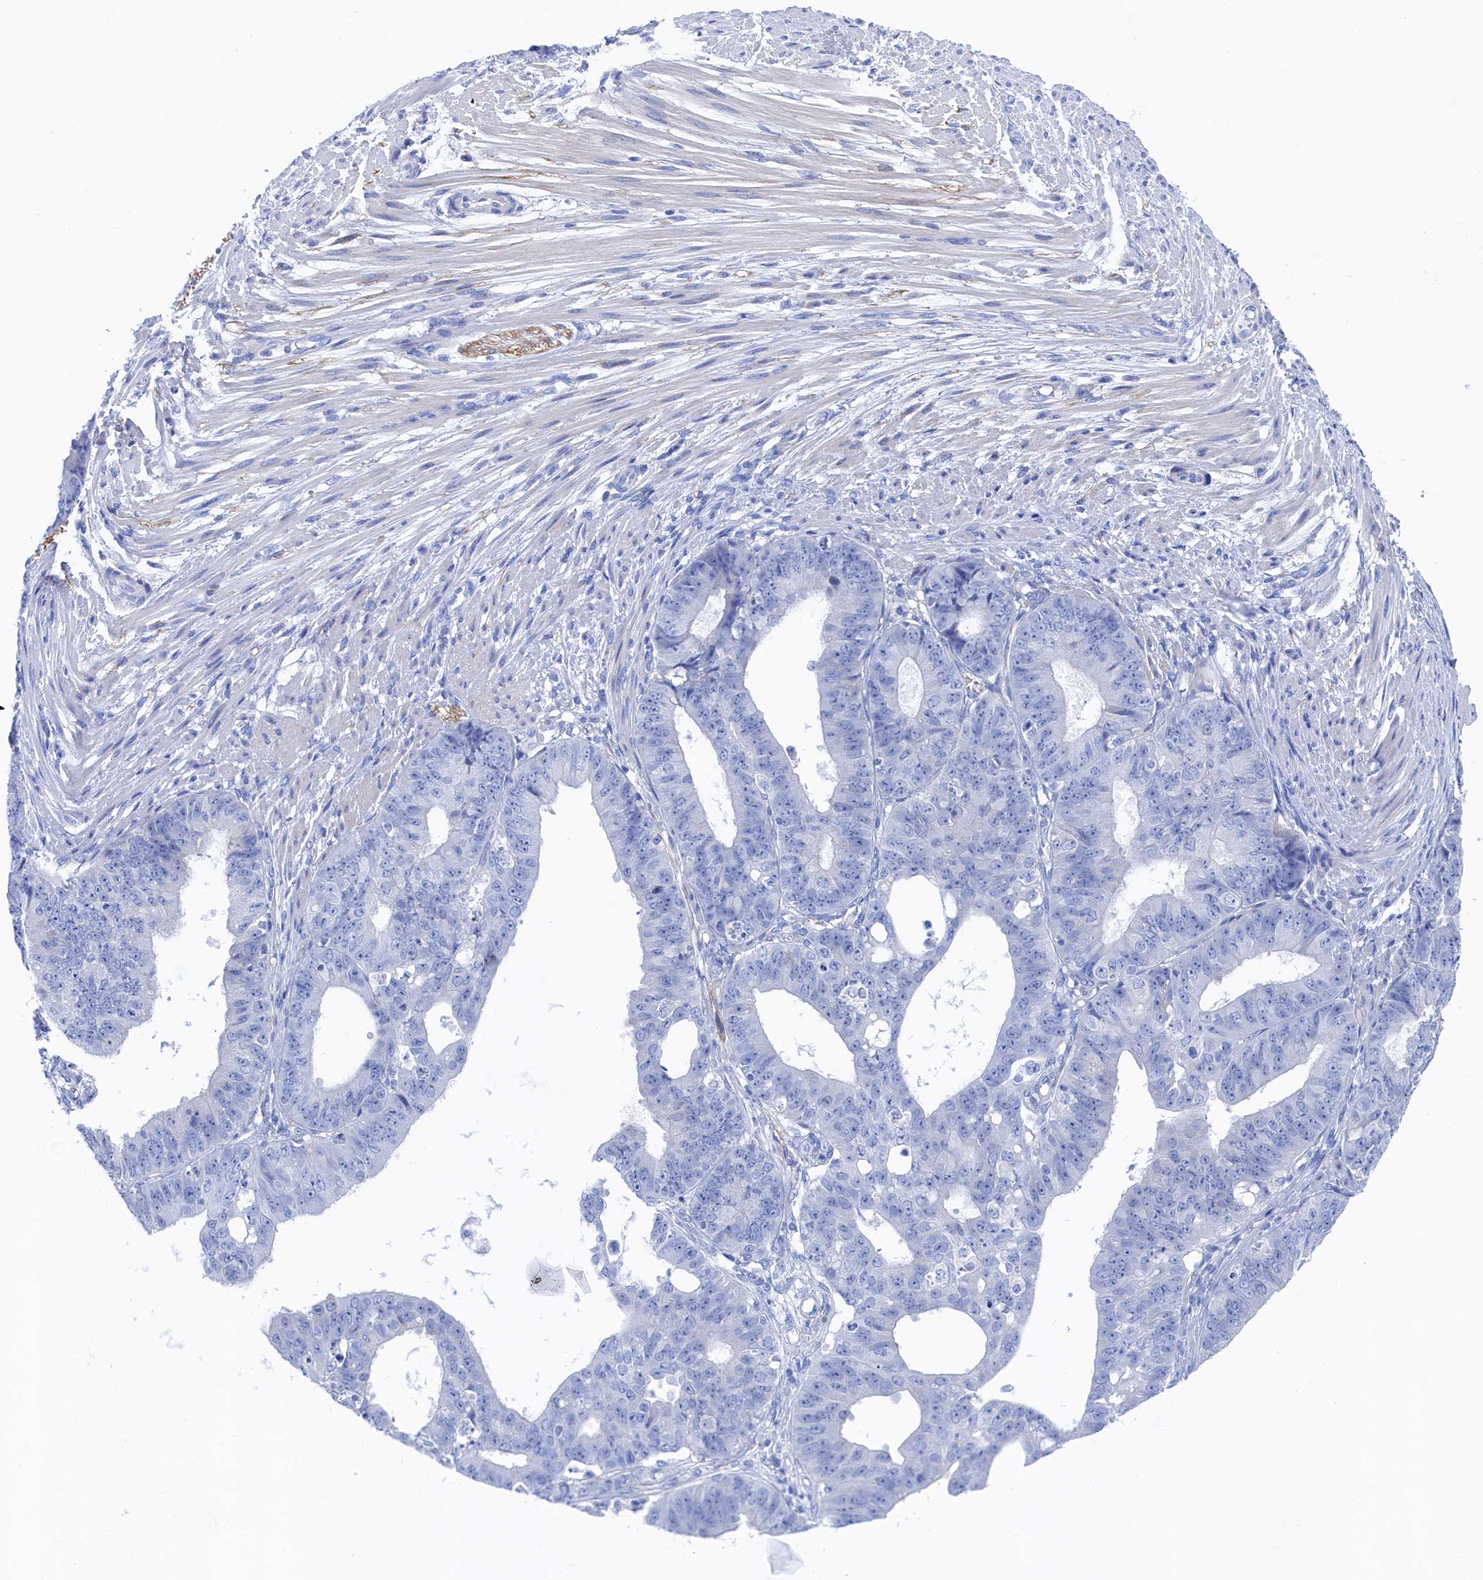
{"staining": {"intensity": "negative", "quantity": "none", "location": "none"}, "tissue": "ovarian cancer", "cell_type": "Tumor cells", "image_type": "cancer", "snomed": [{"axis": "morphology", "description": "Carcinoma, endometroid"}, {"axis": "topography", "description": "Appendix"}, {"axis": "topography", "description": "Ovary"}], "caption": "IHC histopathology image of neoplastic tissue: human ovarian cancer (endometroid carcinoma) stained with DAB shows no significant protein expression in tumor cells.", "gene": "TMOD2", "patient": {"sex": "female", "age": 42}}